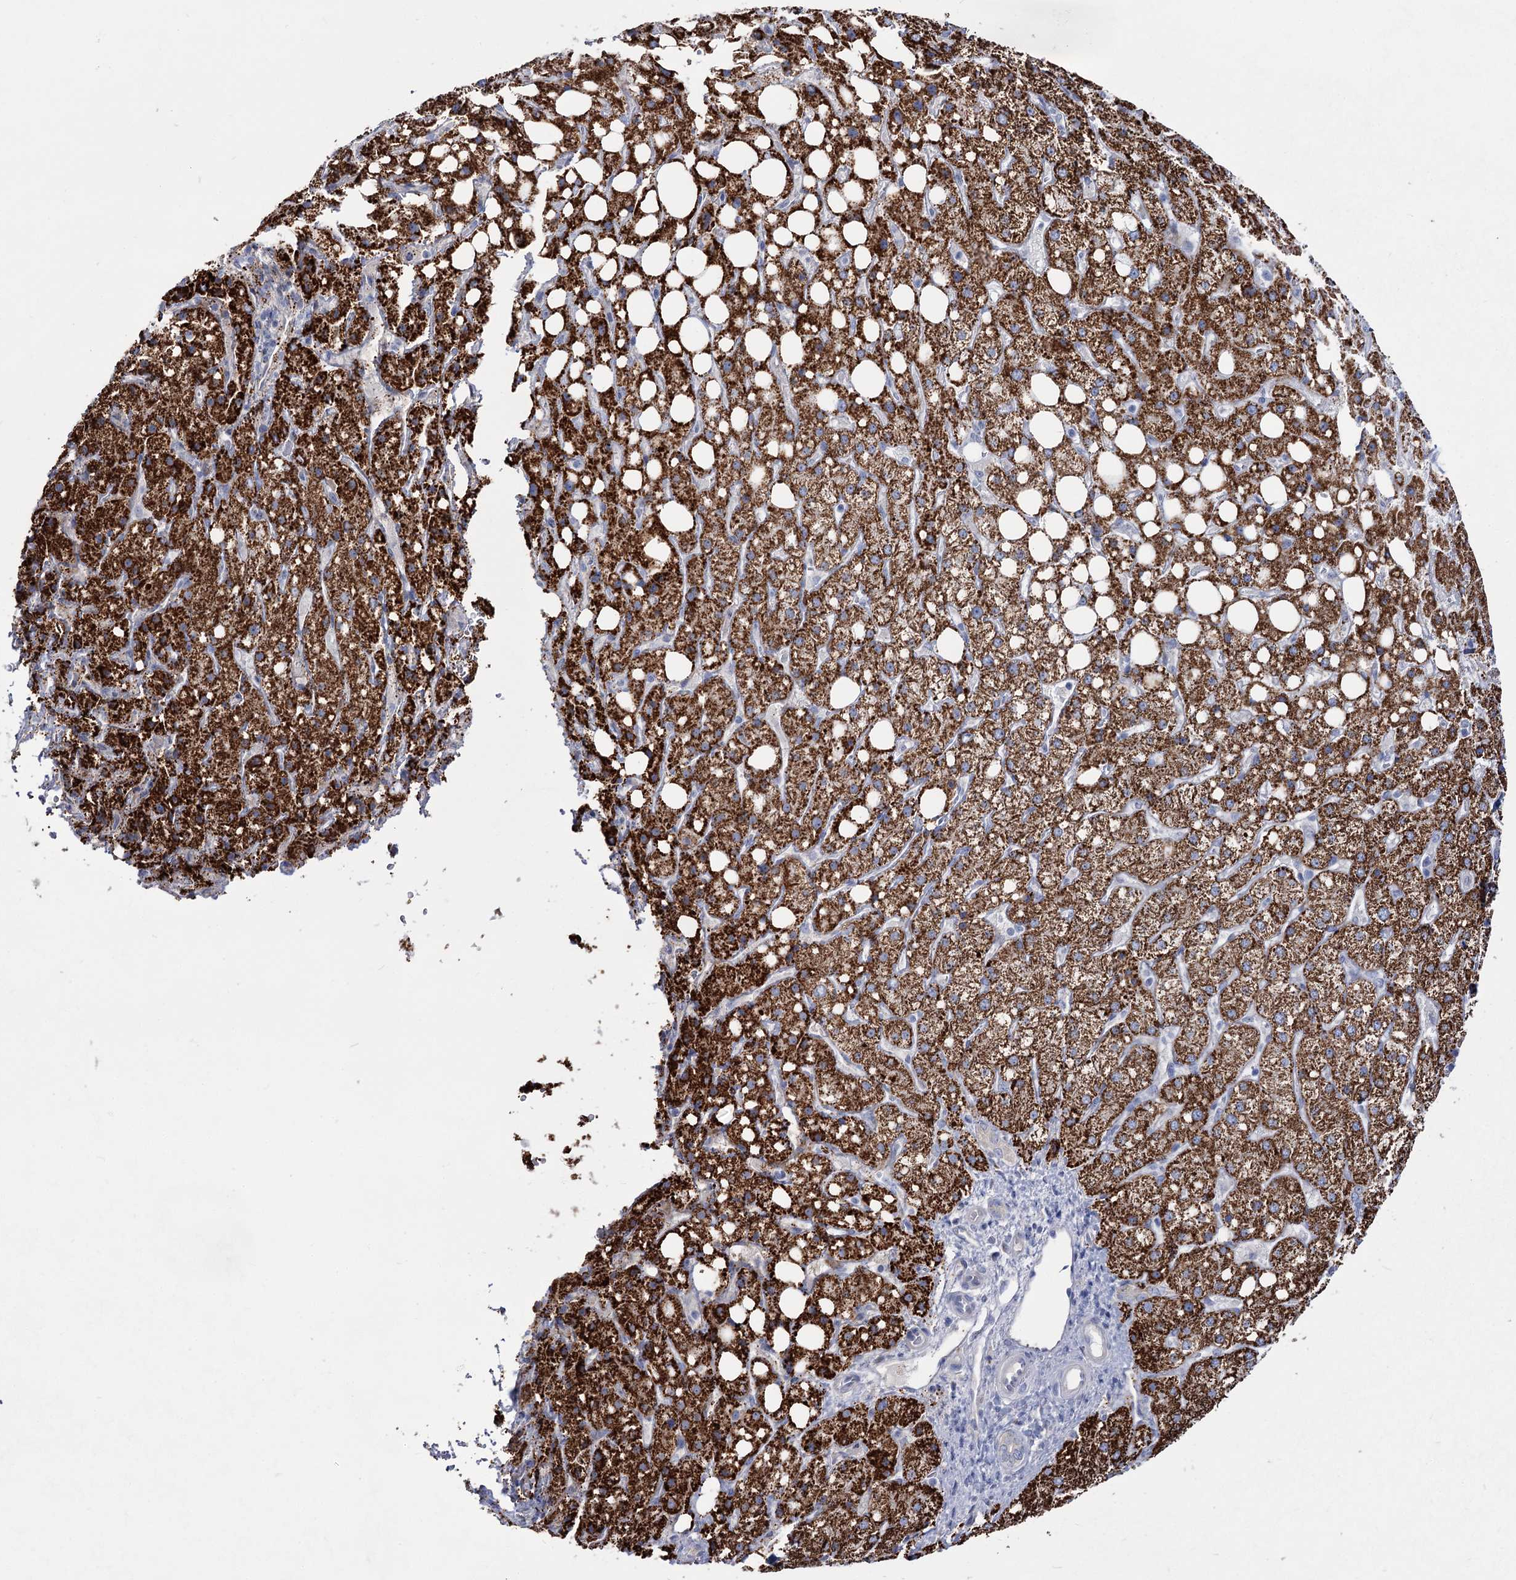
{"staining": {"intensity": "strong", "quantity": "25%-75%", "location": "cytoplasmic/membranous"}, "tissue": "liver cancer", "cell_type": "Tumor cells", "image_type": "cancer", "snomed": [{"axis": "morphology", "description": "Carcinoma, Hepatocellular, NOS"}, {"axis": "topography", "description": "Liver"}], "caption": "A photomicrograph showing strong cytoplasmic/membranous staining in approximately 25%-75% of tumor cells in hepatocellular carcinoma (liver), as visualized by brown immunohistochemical staining.", "gene": "SUOX", "patient": {"sex": "male", "age": 80}}